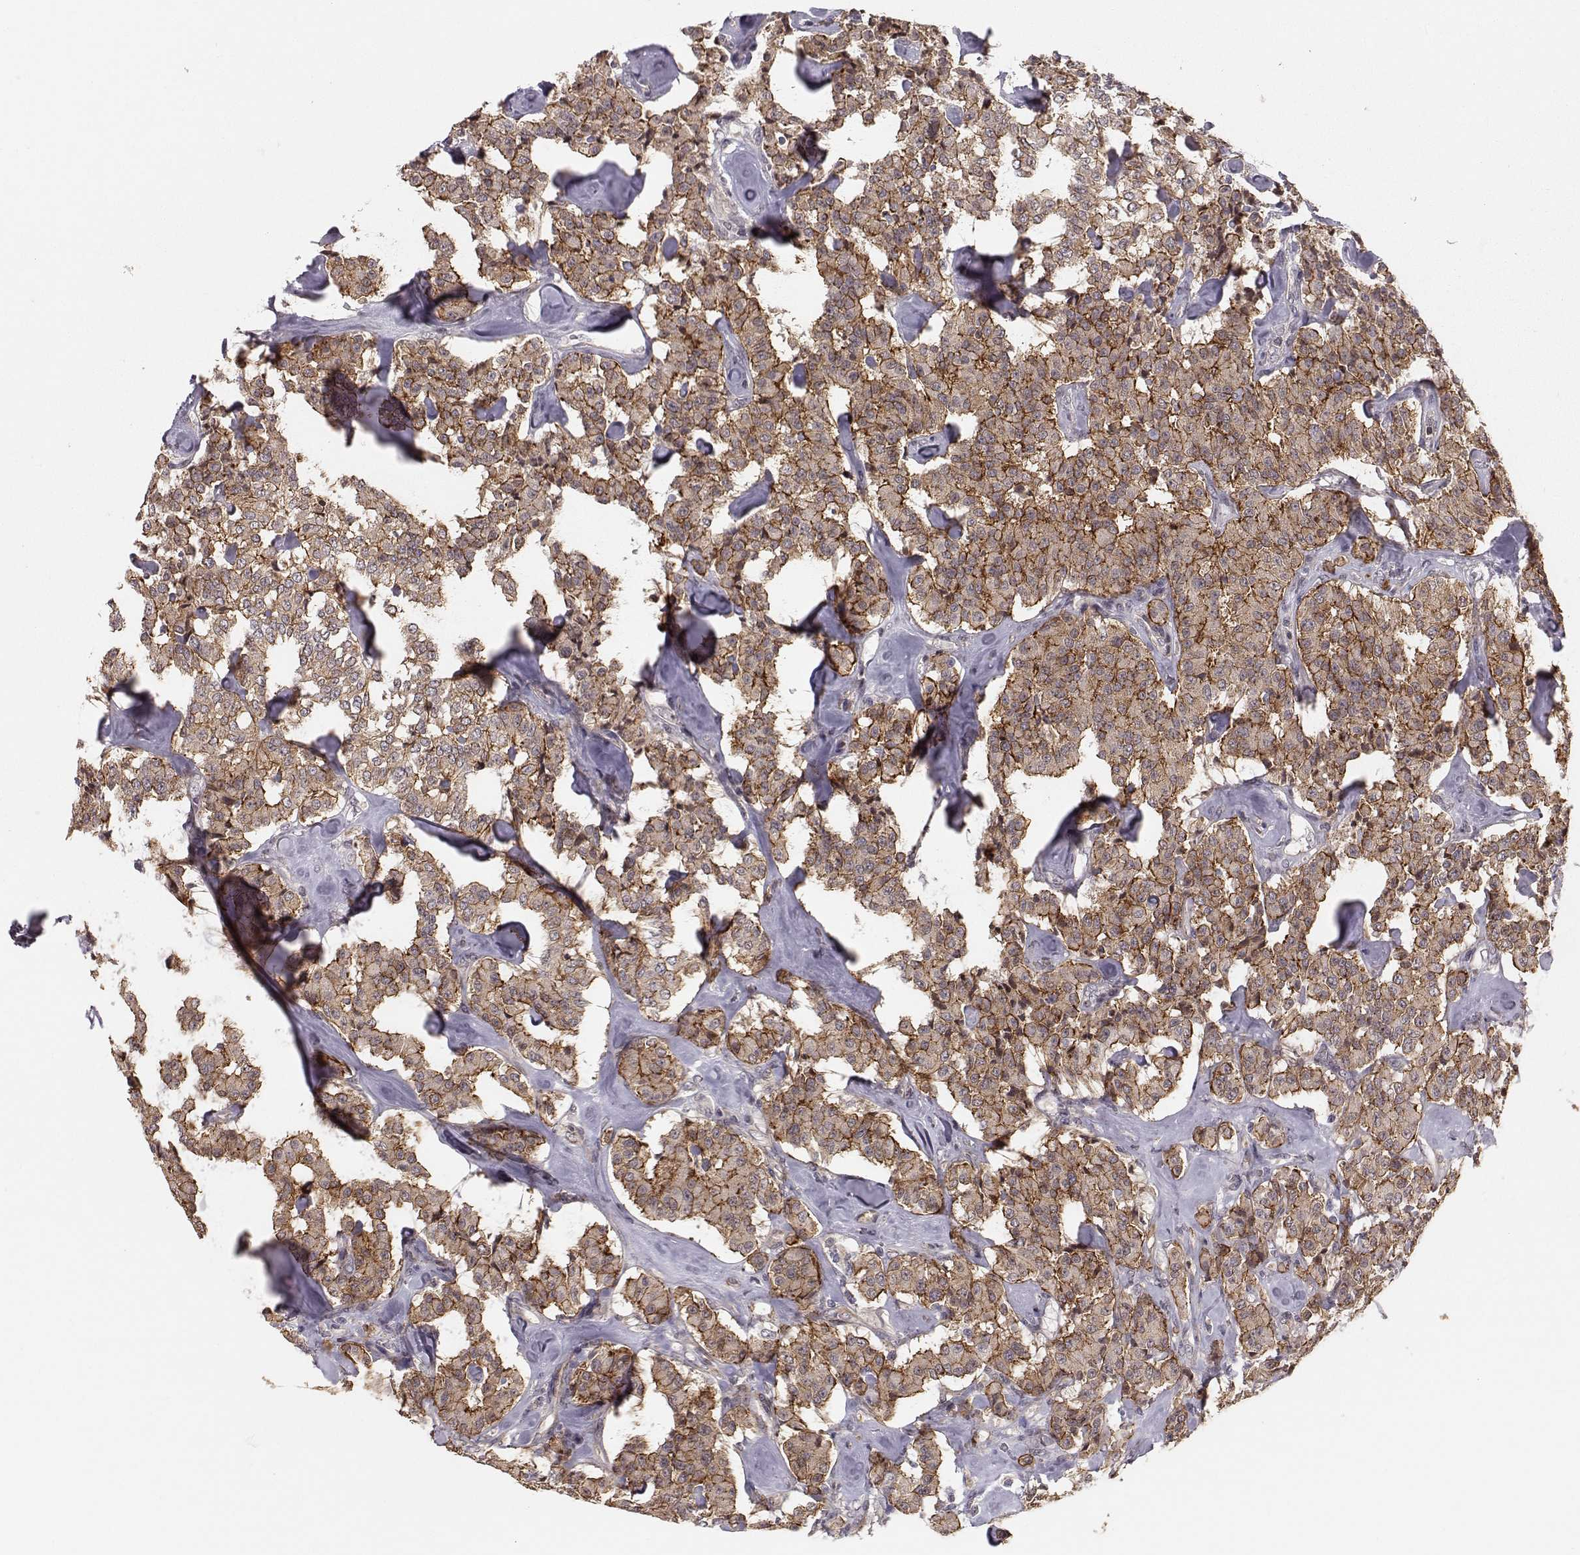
{"staining": {"intensity": "moderate", "quantity": ">75%", "location": "cytoplasmic/membranous"}, "tissue": "carcinoid", "cell_type": "Tumor cells", "image_type": "cancer", "snomed": [{"axis": "morphology", "description": "Carcinoid, malignant, NOS"}, {"axis": "topography", "description": "Pancreas"}], "caption": "Immunohistochemistry staining of carcinoid, which displays medium levels of moderate cytoplasmic/membranous staining in approximately >75% of tumor cells indicating moderate cytoplasmic/membranous protein expression. The staining was performed using DAB (brown) for protein detection and nuclei were counterstained in hematoxylin (blue).", "gene": "PLEKHG3", "patient": {"sex": "male", "age": 41}}